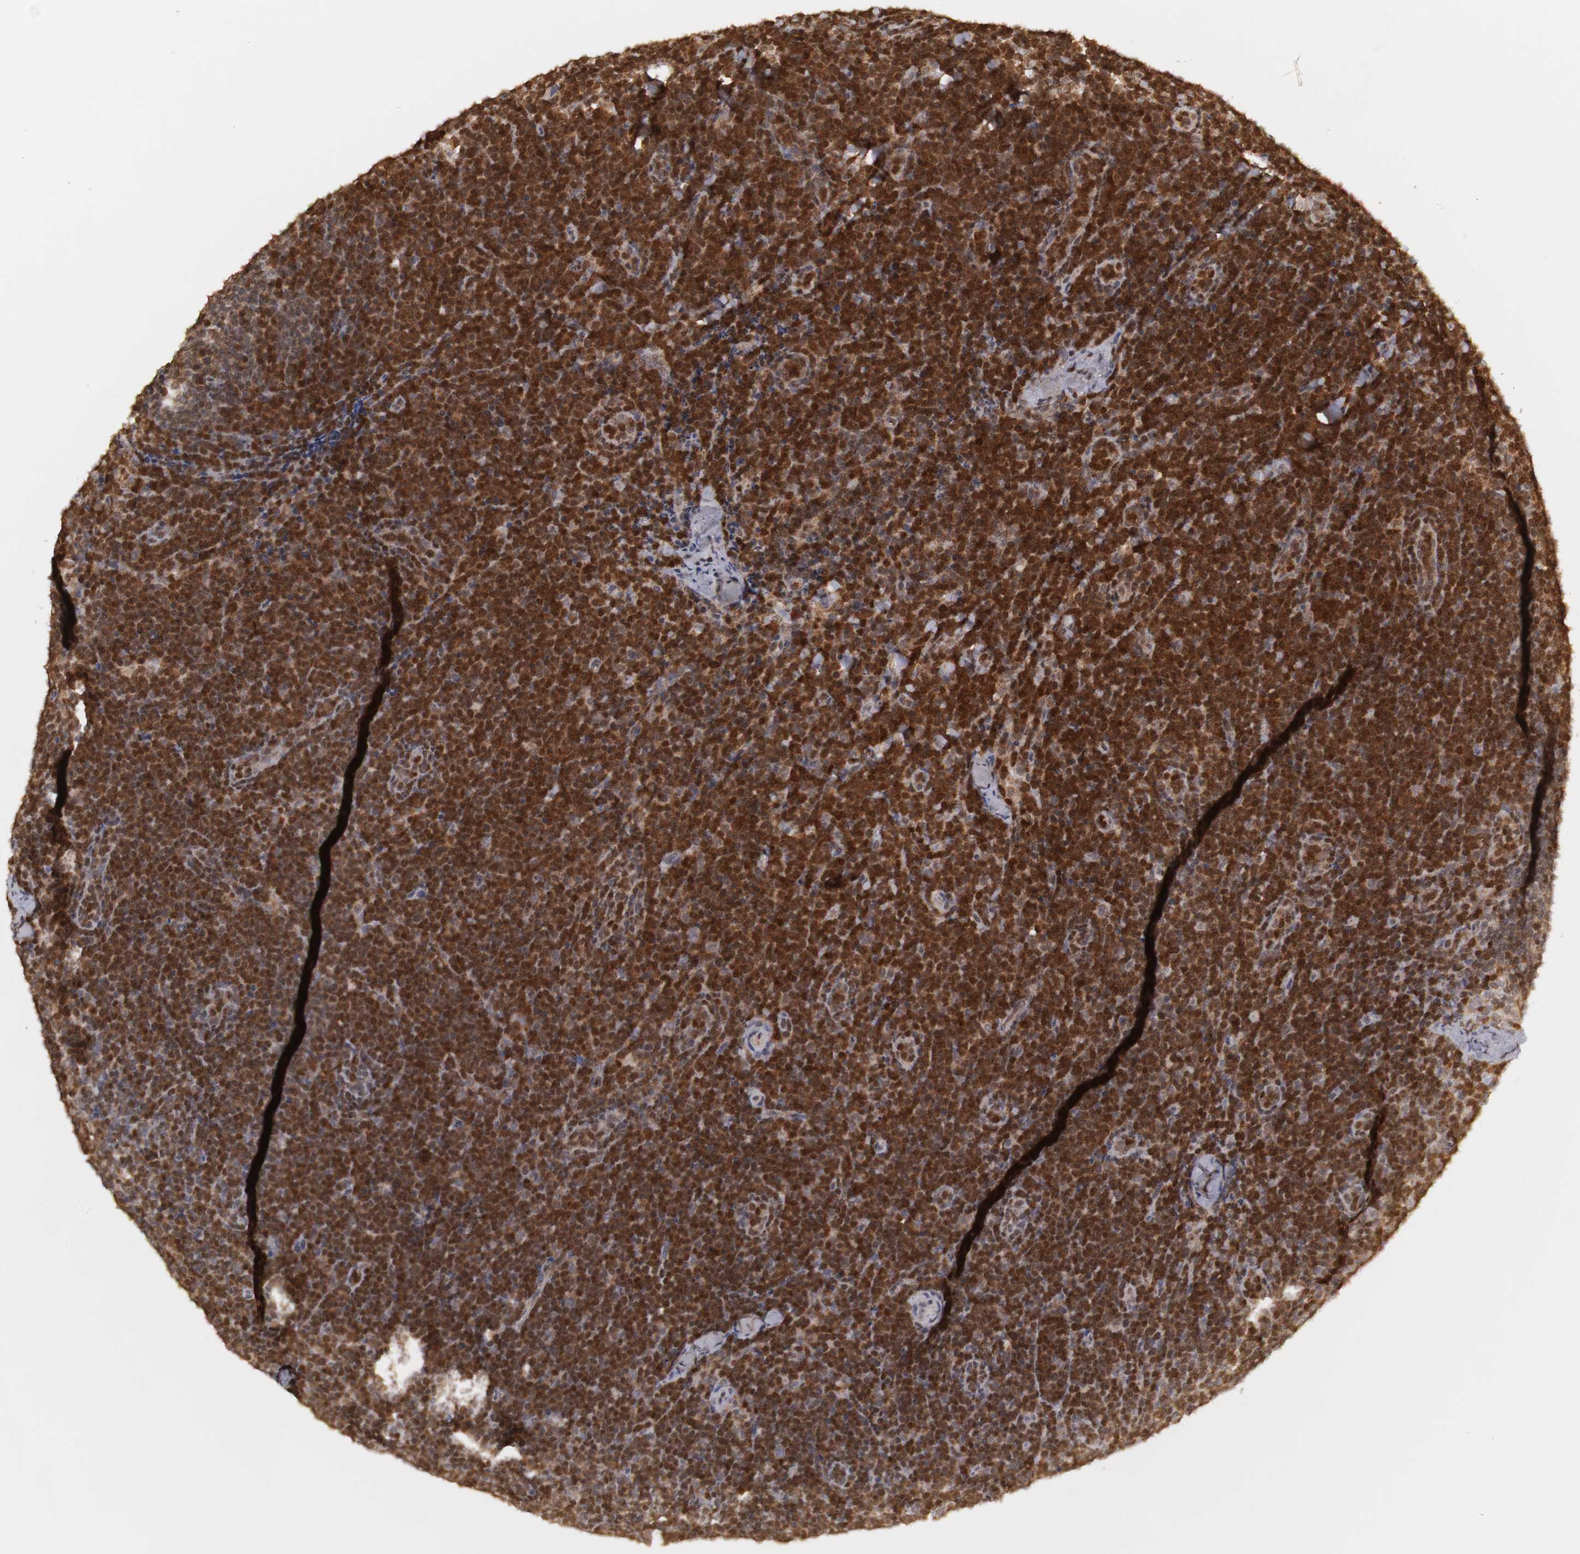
{"staining": {"intensity": "strong", "quantity": ">75%", "location": "cytoplasmic/membranous,nuclear"}, "tissue": "lymphoma", "cell_type": "Tumor cells", "image_type": "cancer", "snomed": [{"axis": "morphology", "description": "Malignant lymphoma, non-Hodgkin's type, High grade"}, {"axis": "topography", "description": "Lymph node"}], "caption": "Immunohistochemistry photomicrograph of neoplastic tissue: malignant lymphoma, non-Hodgkin's type (high-grade) stained using IHC demonstrates high levels of strong protein expression localized specifically in the cytoplasmic/membranous and nuclear of tumor cells, appearing as a cytoplasmic/membranous and nuclear brown color.", "gene": "PLEKHA1", "patient": {"sex": "female", "age": 58}}